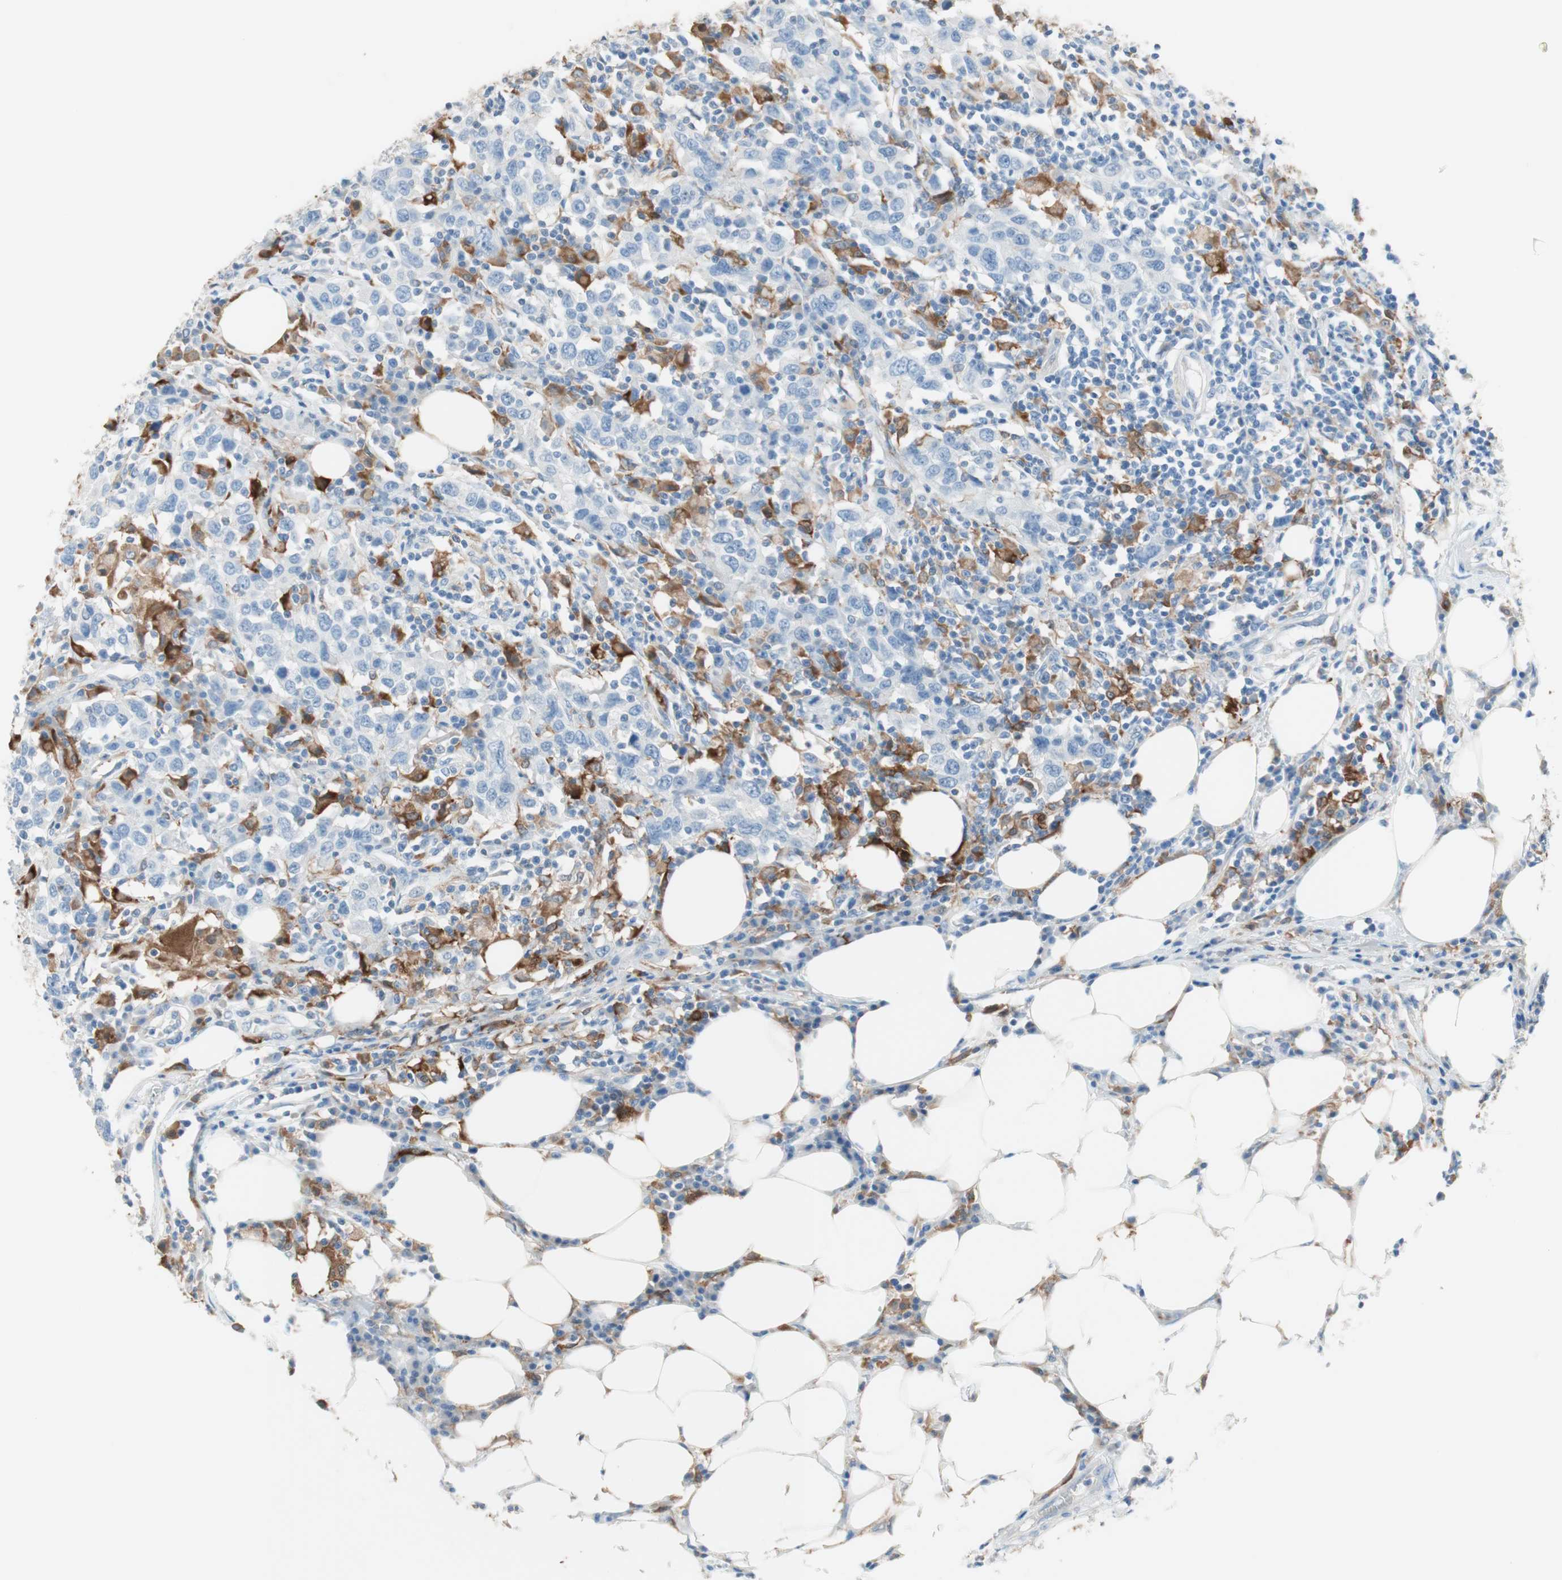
{"staining": {"intensity": "negative", "quantity": "none", "location": "none"}, "tissue": "urothelial cancer", "cell_type": "Tumor cells", "image_type": "cancer", "snomed": [{"axis": "morphology", "description": "Urothelial carcinoma, High grade"}, {"axis": "topography", "description": "Urinary bladder"}], "caption": "Tumor cells show no significant staining in urothelial cancer.", "gene": "GLUL", "patient": {"sex": "male", "age": 61}}